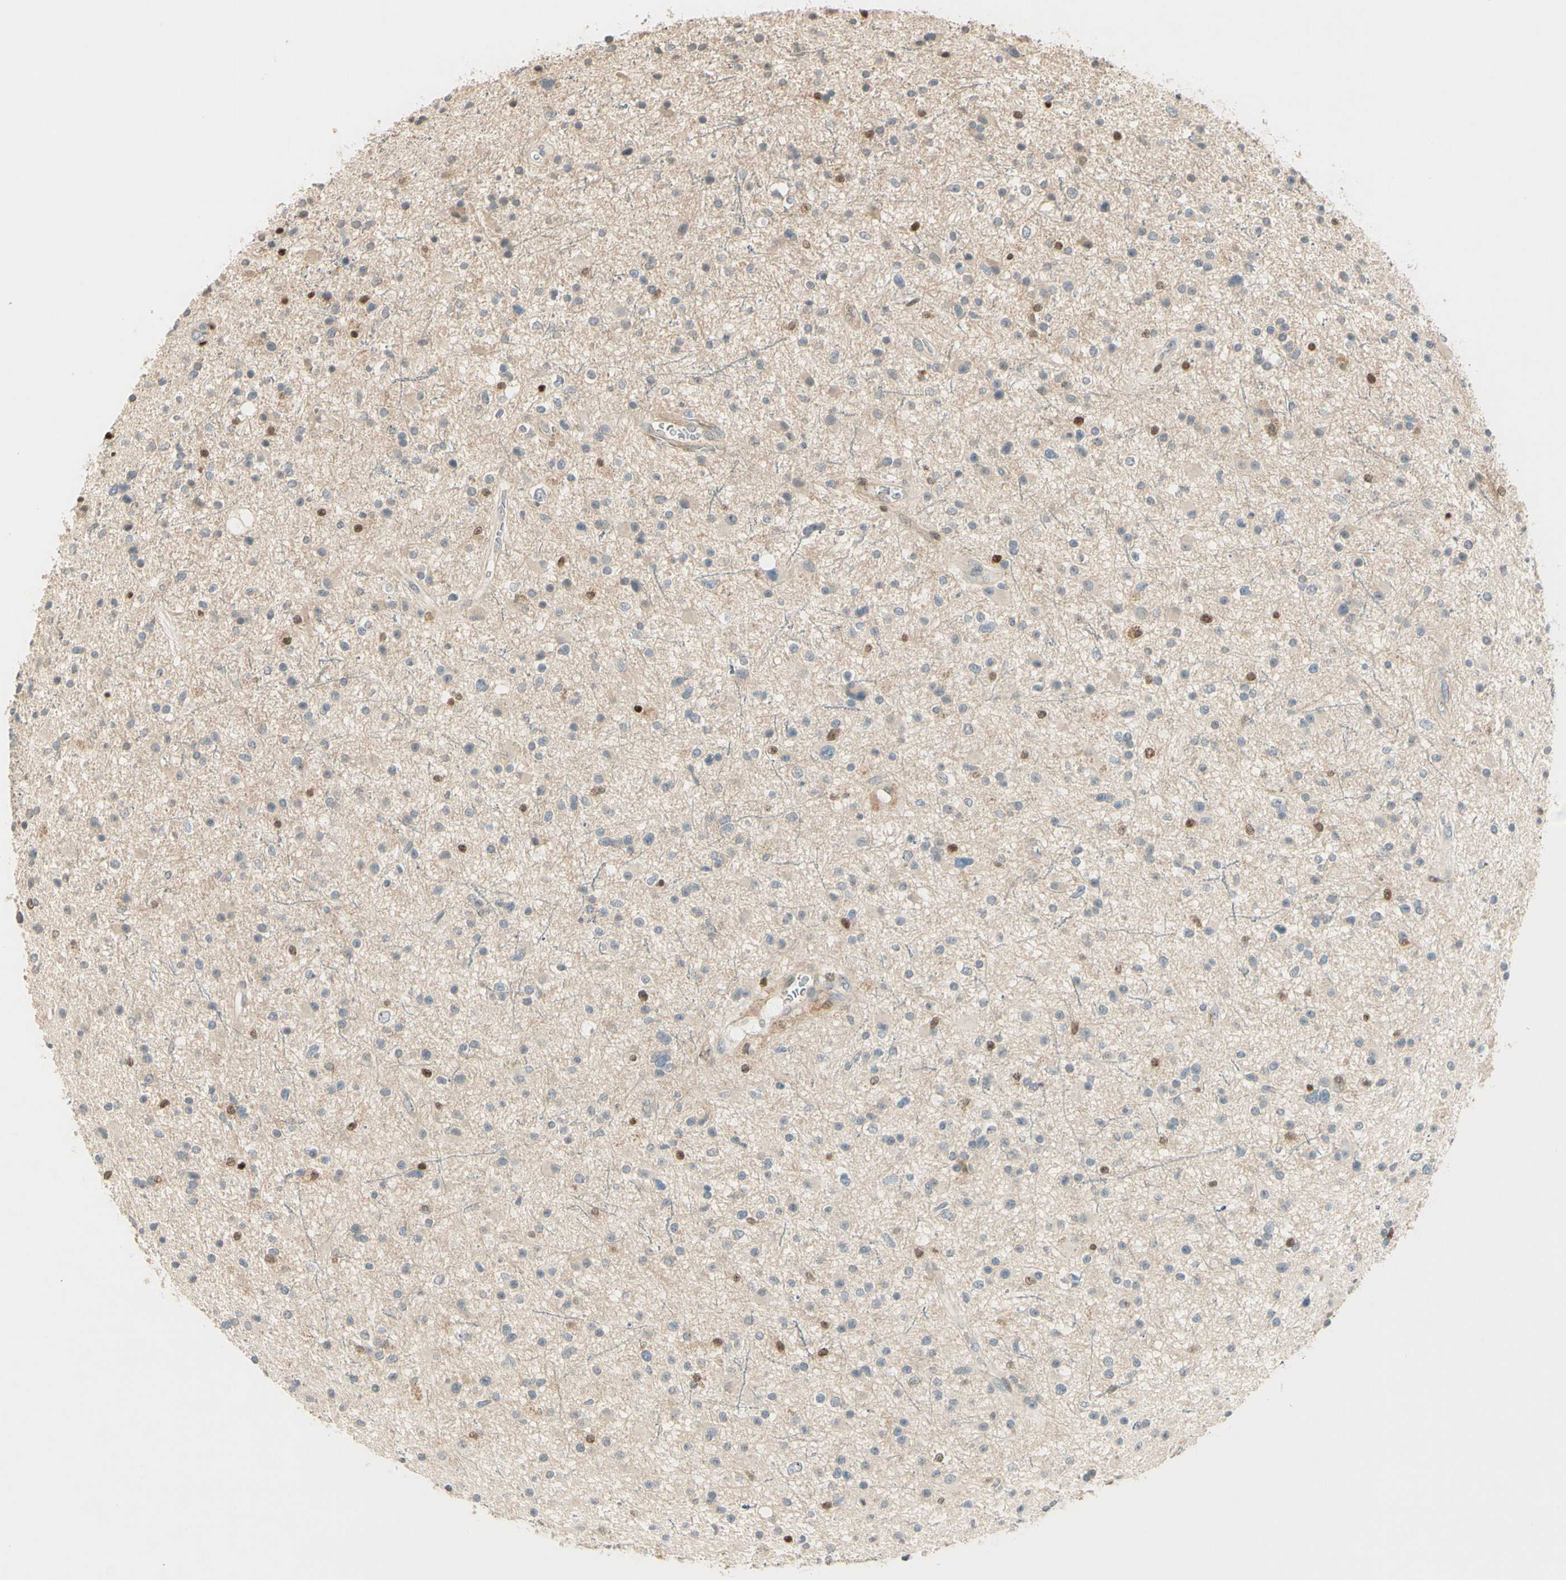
{"staining": {"intensity": "strong", "quantity": "<25%", "location": "nuclear"}, "tissue": "glioma", "cell_type": "Tumor cells", "image_type": "cancer", "snomed": [{"axis": "morphology", "description": "Glioma, malignant, High grade"}, {"axis": "topography", "description": "Brain"}], "caption": "Immunohistochemistry (DAB (3,3'-diaminobenzidine)) staining of high-grade glioma (malignant) exhibits strong nuclear protein staining in about <25% of tumor cells.", "gene": "NFYA", "patient": {"sex": "male", "age": 33}}